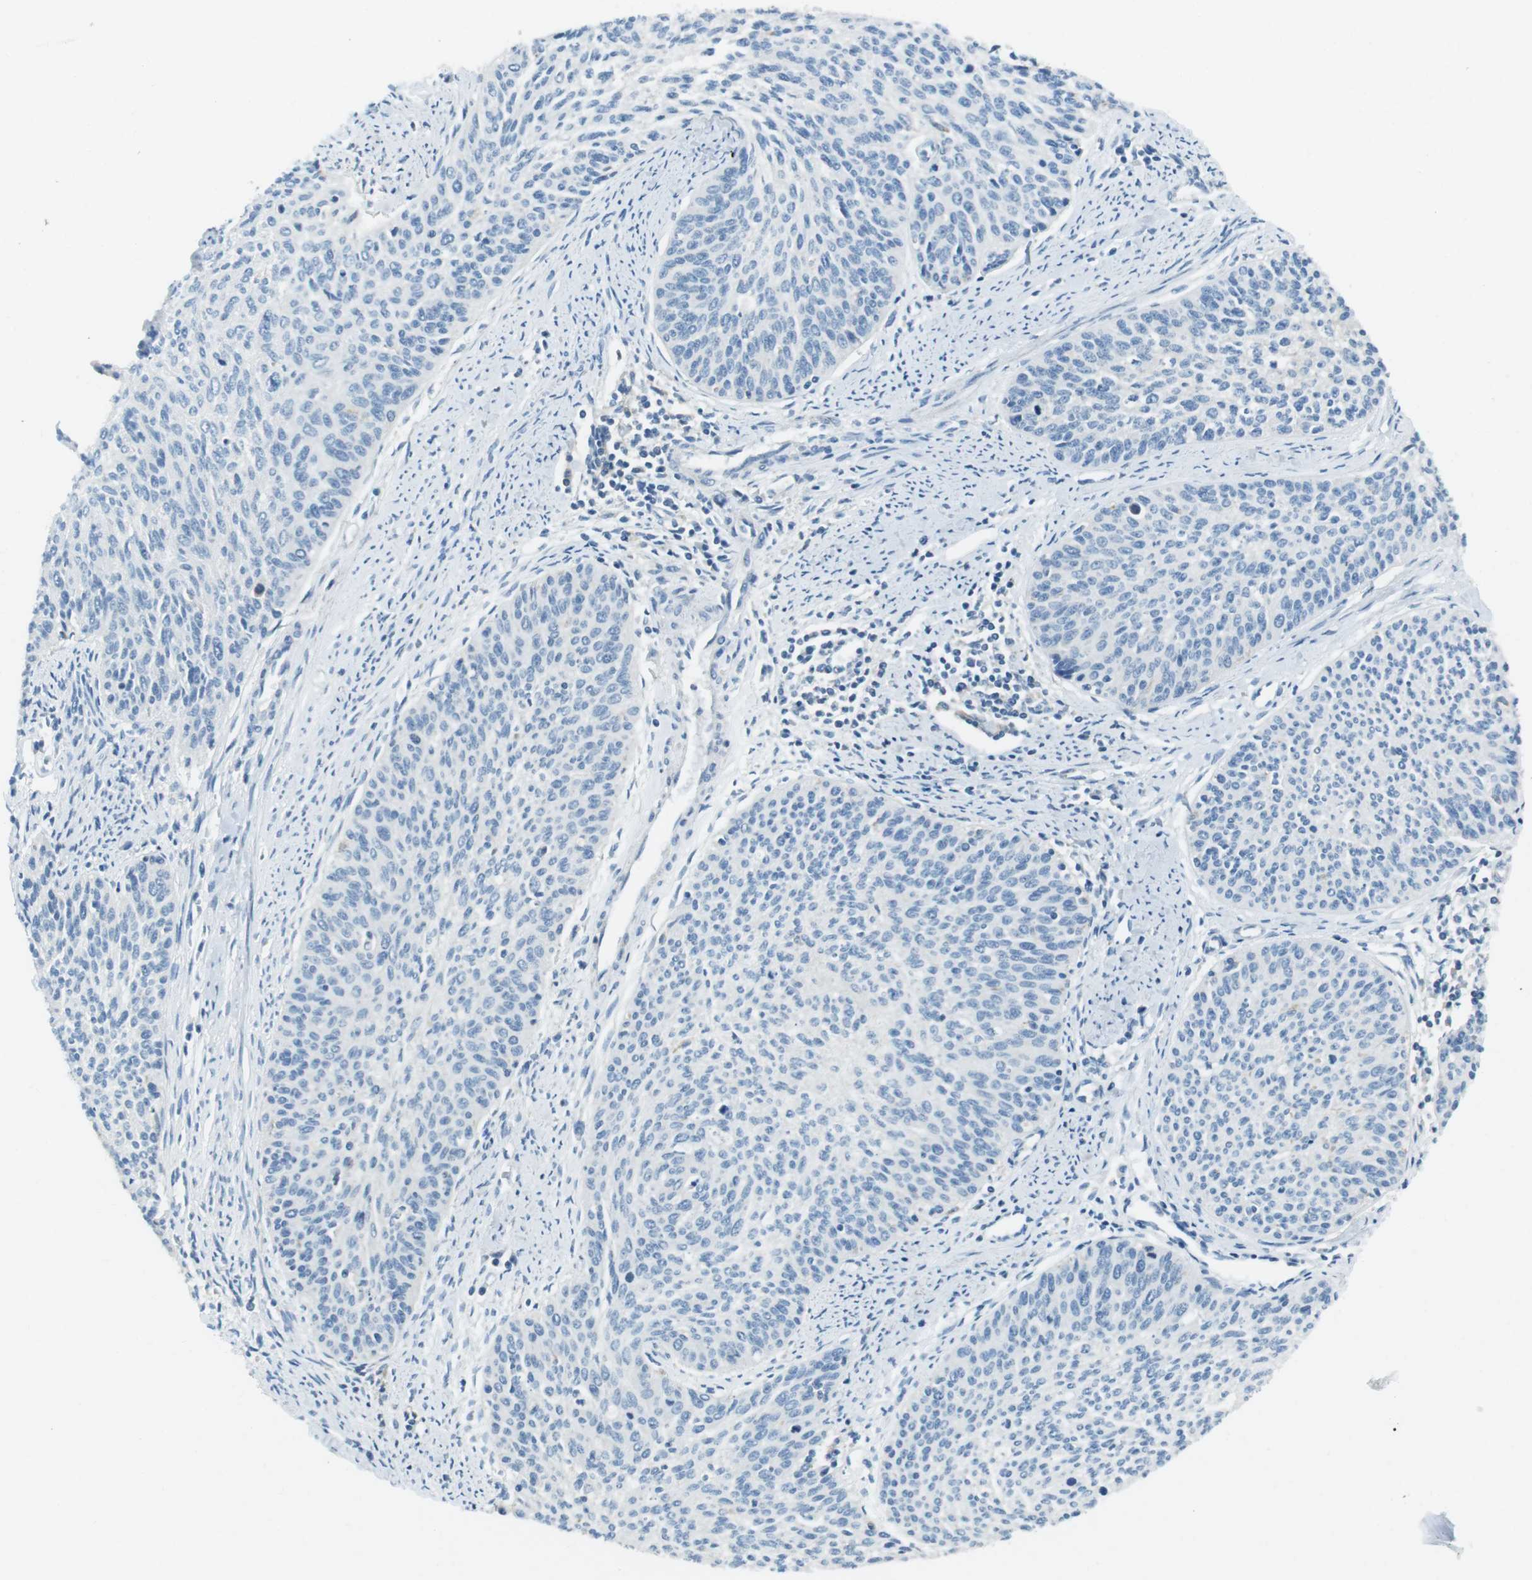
{"staining": {"intensity": "negative", "quantity": "none", "location": "none"}, "tissue": "cervical cancer", "cell_type": "Tumor cells", "image_type": "cancer", "snomed": [{"axis": "morphology", "description": "Squamous cell carcinoma, NOS"}, {"axis": "topography", "description": "Cervix"}], "caption": "Tumor cells show no significant protein expression in cervical cancer (squamous cell carcinoma).", "gene": "ARVCF", "patient": {"sex": "female", "age": 55}}